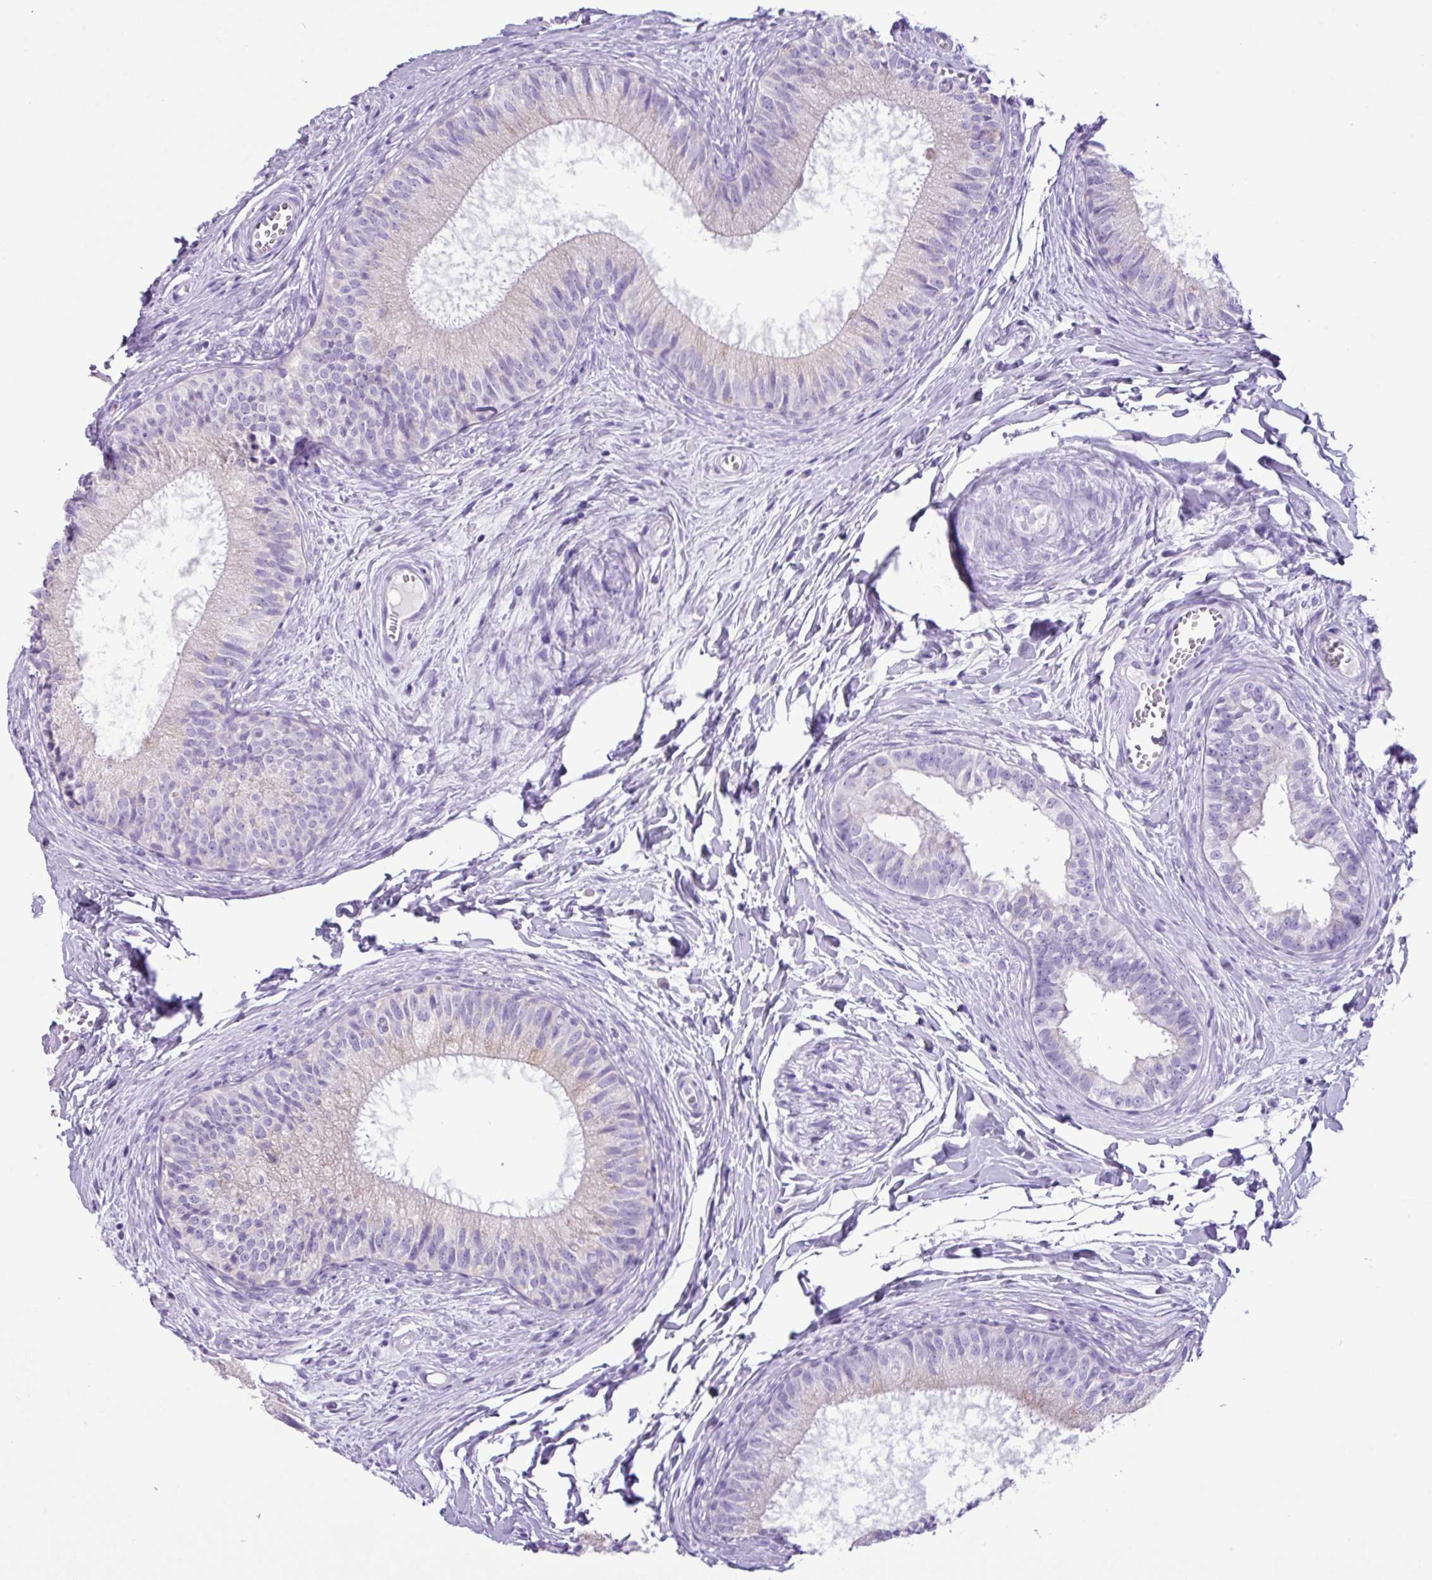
{"staining": {"intensity": "negative", "quantity": "none", "location": "none"}, "tissue": "epididymis", "cell_type": "Glandular cells", "image_type": "normal", "snomed": [{"axis": "morphology", "description": "Normal tissue, NOS"}, {"axis": "topography", "description": "Epididymis"}], "caption": "The immunohistochemistry image has no significant staining in glandular cells of epididymis.", "gene": "AGO3", "patient": {"sex": "male", "age": 25}}